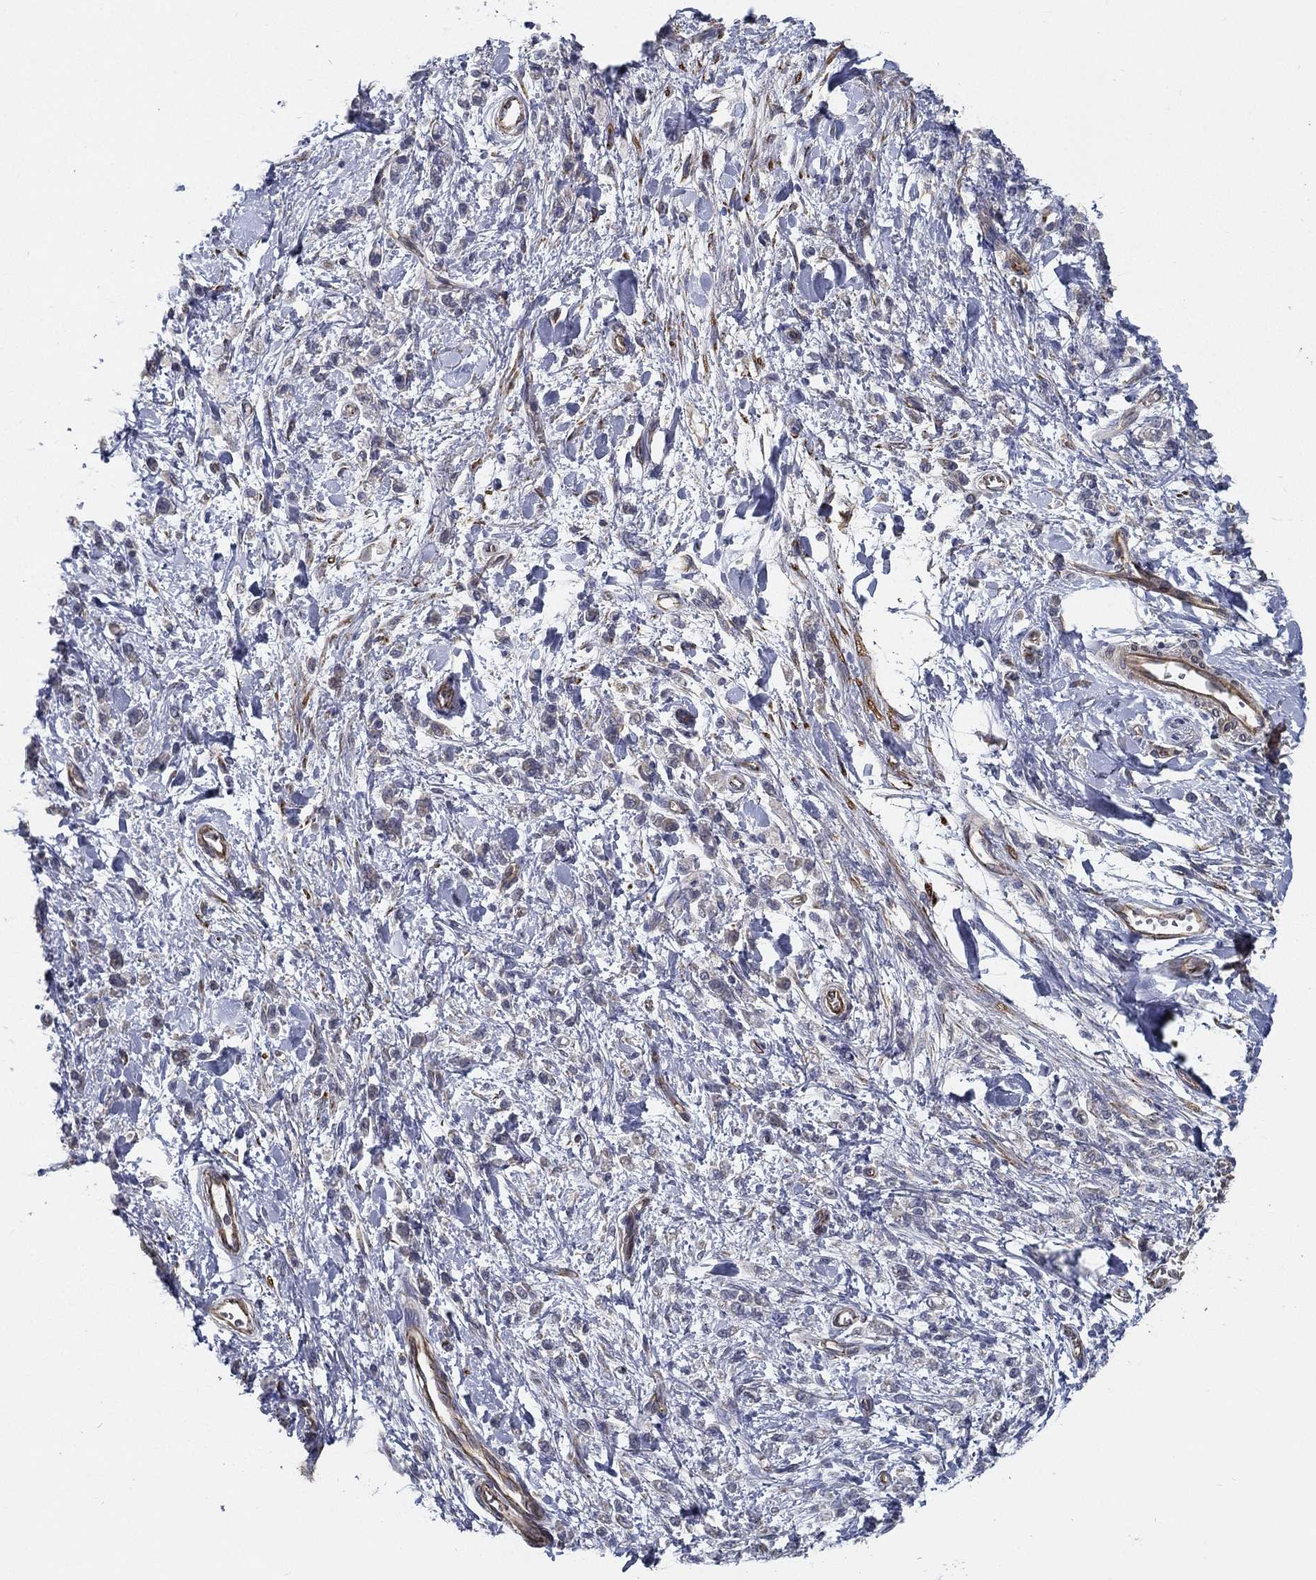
{"staining": {"intensity": "negative", "quantity": "none", "location": "none"}, "tissue": "stomach cancer", "cell_type": "Tumor cells", "image_type": "cancer", "snomed": [{"axis": "morphology", "description": "Adenocarcinoma, NOS"}, {"axis": "topography", "description": "Stomach"}], "caption": "Tumor cells are negative for brown protein staining in stomach cancer. (DAB (3,3'-diaminobenzidine) IHC with hematoxylin counter stain).", "gene": "LRRC56", "patient": {"sex": "male", "age": 77}}